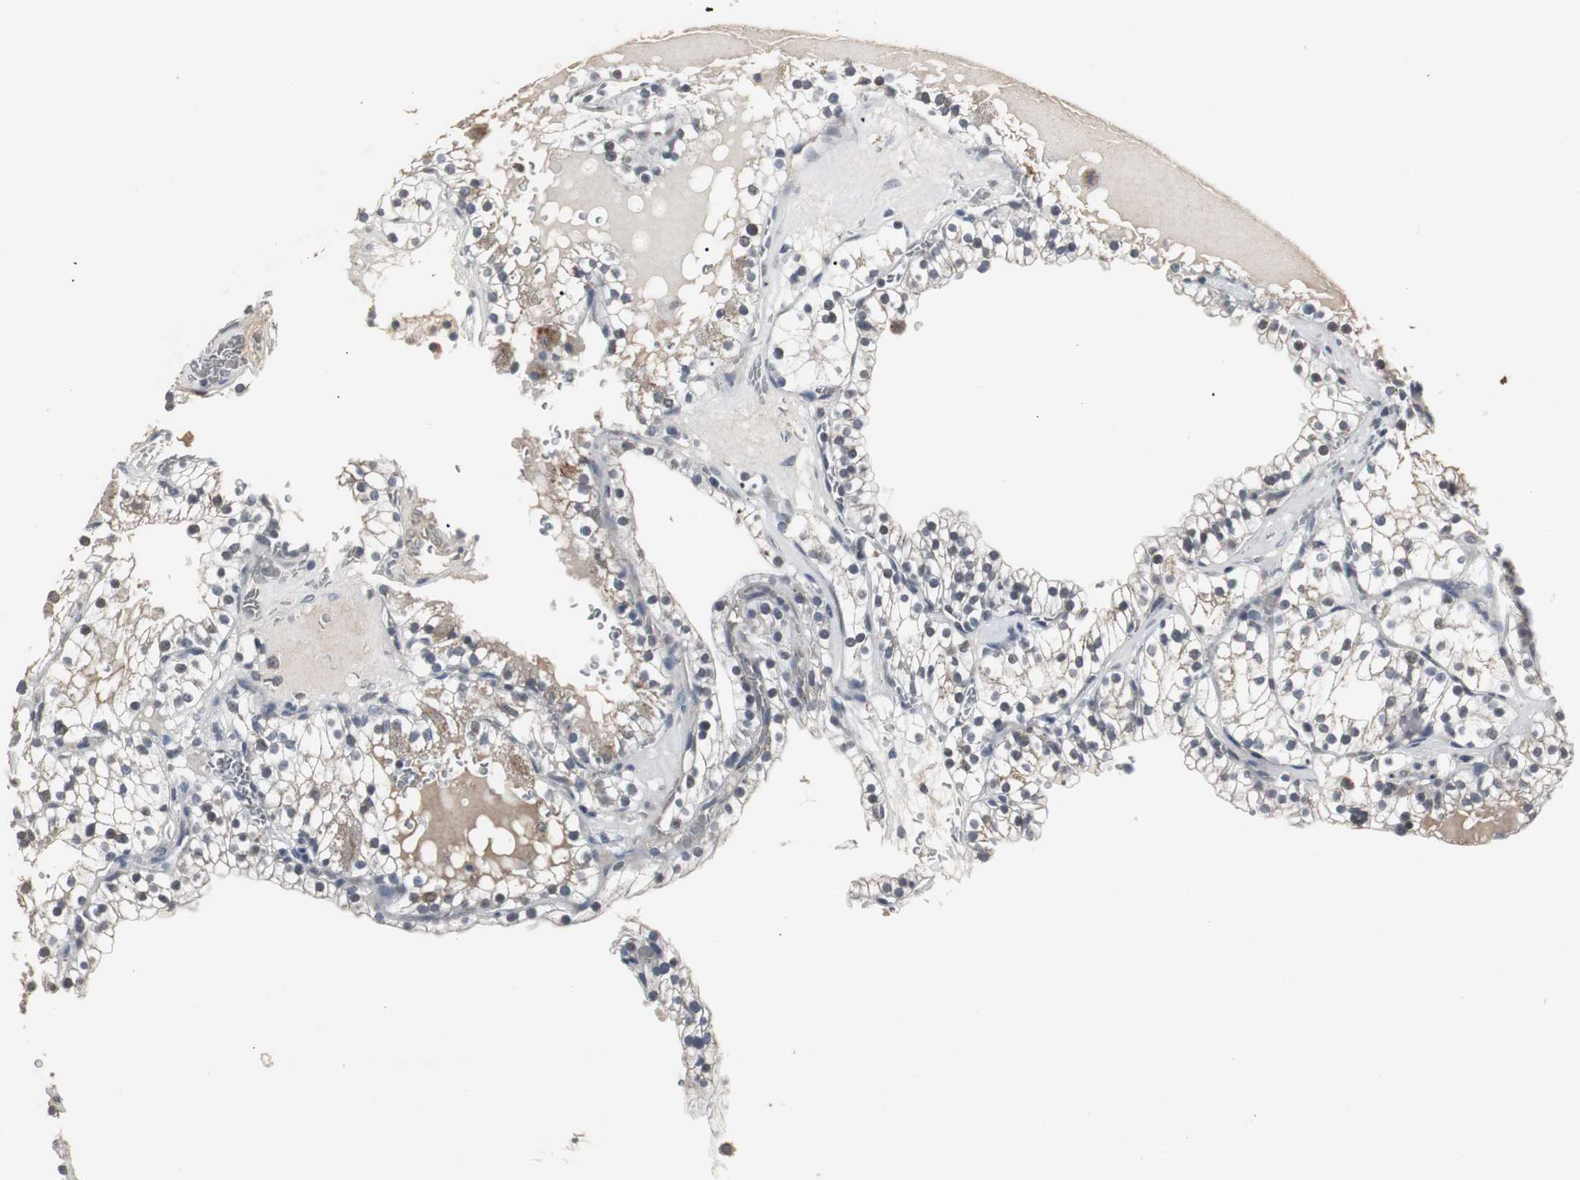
{"staining": {"intensity": "negative", "quantity": "none", "location": "none"}, "tissue": "renal cancer", "cell_type": "Tumor cells", "image_type": "cancer", "snomed": [{"axis": "morphology", "description": "Adenocarcinoma, NOS"}, {"axis": "topography", "description": "Kidney"}], "caption": "Adenocarcinoma (renal) was stained to show a protein in brown. There is no significant positivity in tumor cells. (DAB (3,3'-diaminobenzidine) immunohistochemistry visualized using brightfield microscopy, high magnification).", "gene": "ACAA1", "patient": {"sex": "female", "age": 41}}